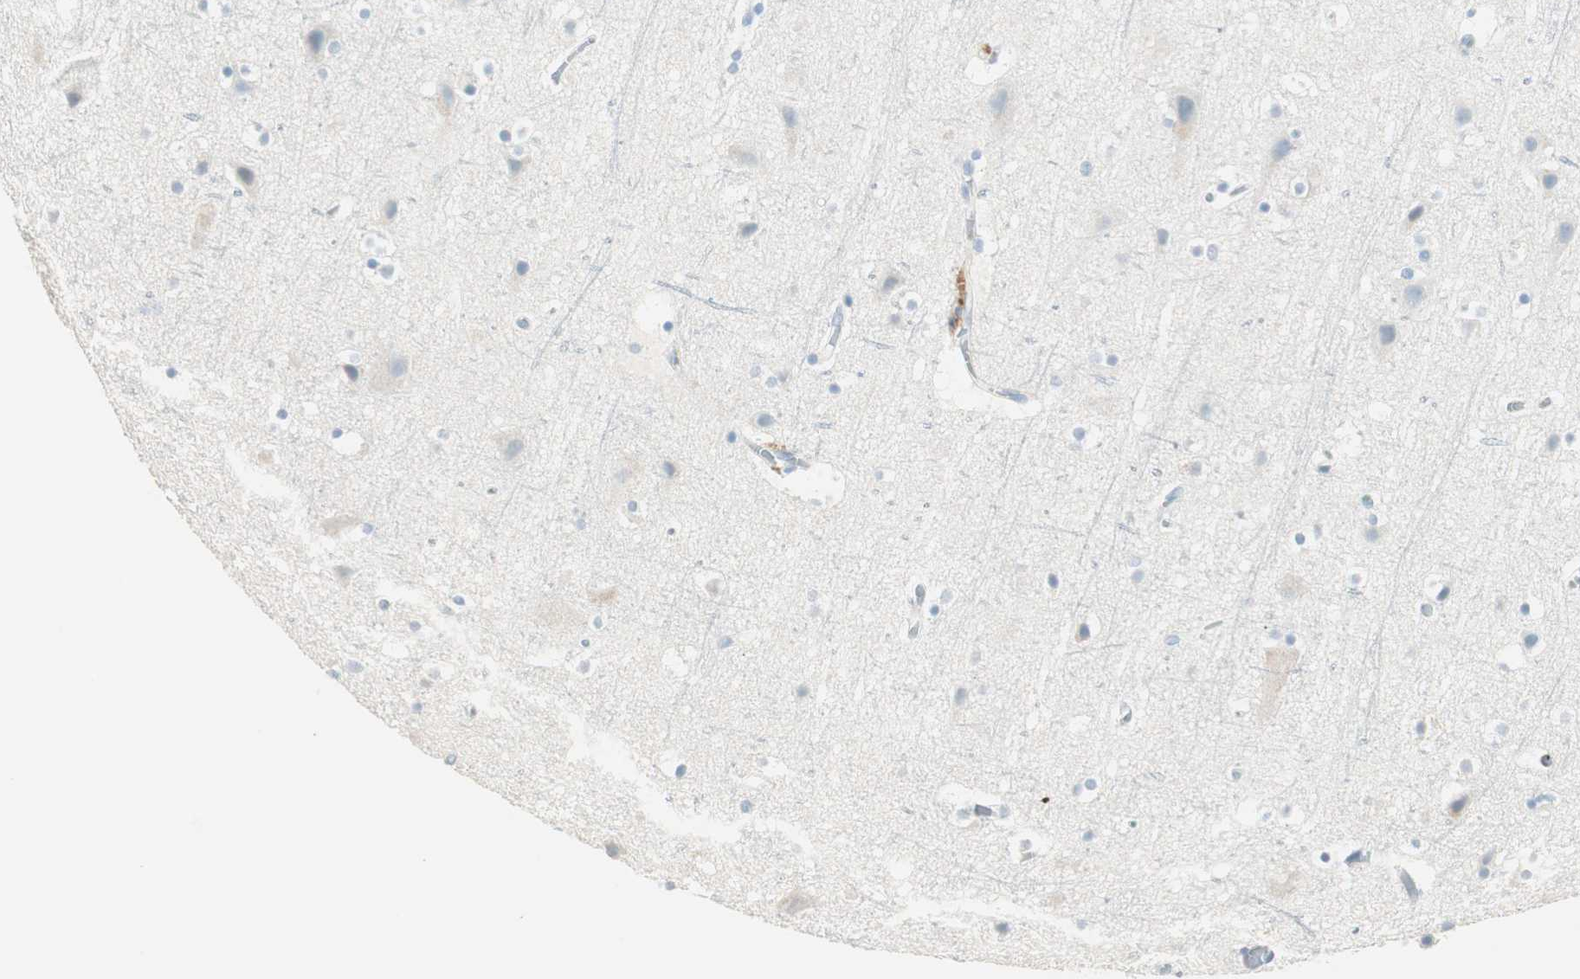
{"staining": {"intensity": "negative", "quantity": "none", "location": "none"}, "tissue": "cerebral cortex", "cell_type": "Endothelial cells", "image_type": "normal", "snomed": [{"axis": "morphology", "description": "Normal tissue, NOS"}, {"axis": "topography", "description": "Cerebral cortex"}], "caption": "This is a photomicrograph of immunohistochemistry (IHC) staining of benign cerebral cortex, which shows no positivity in endothelial cells.", "gene": "HPGD", "patient": {"sex": "male", "age": 45}}